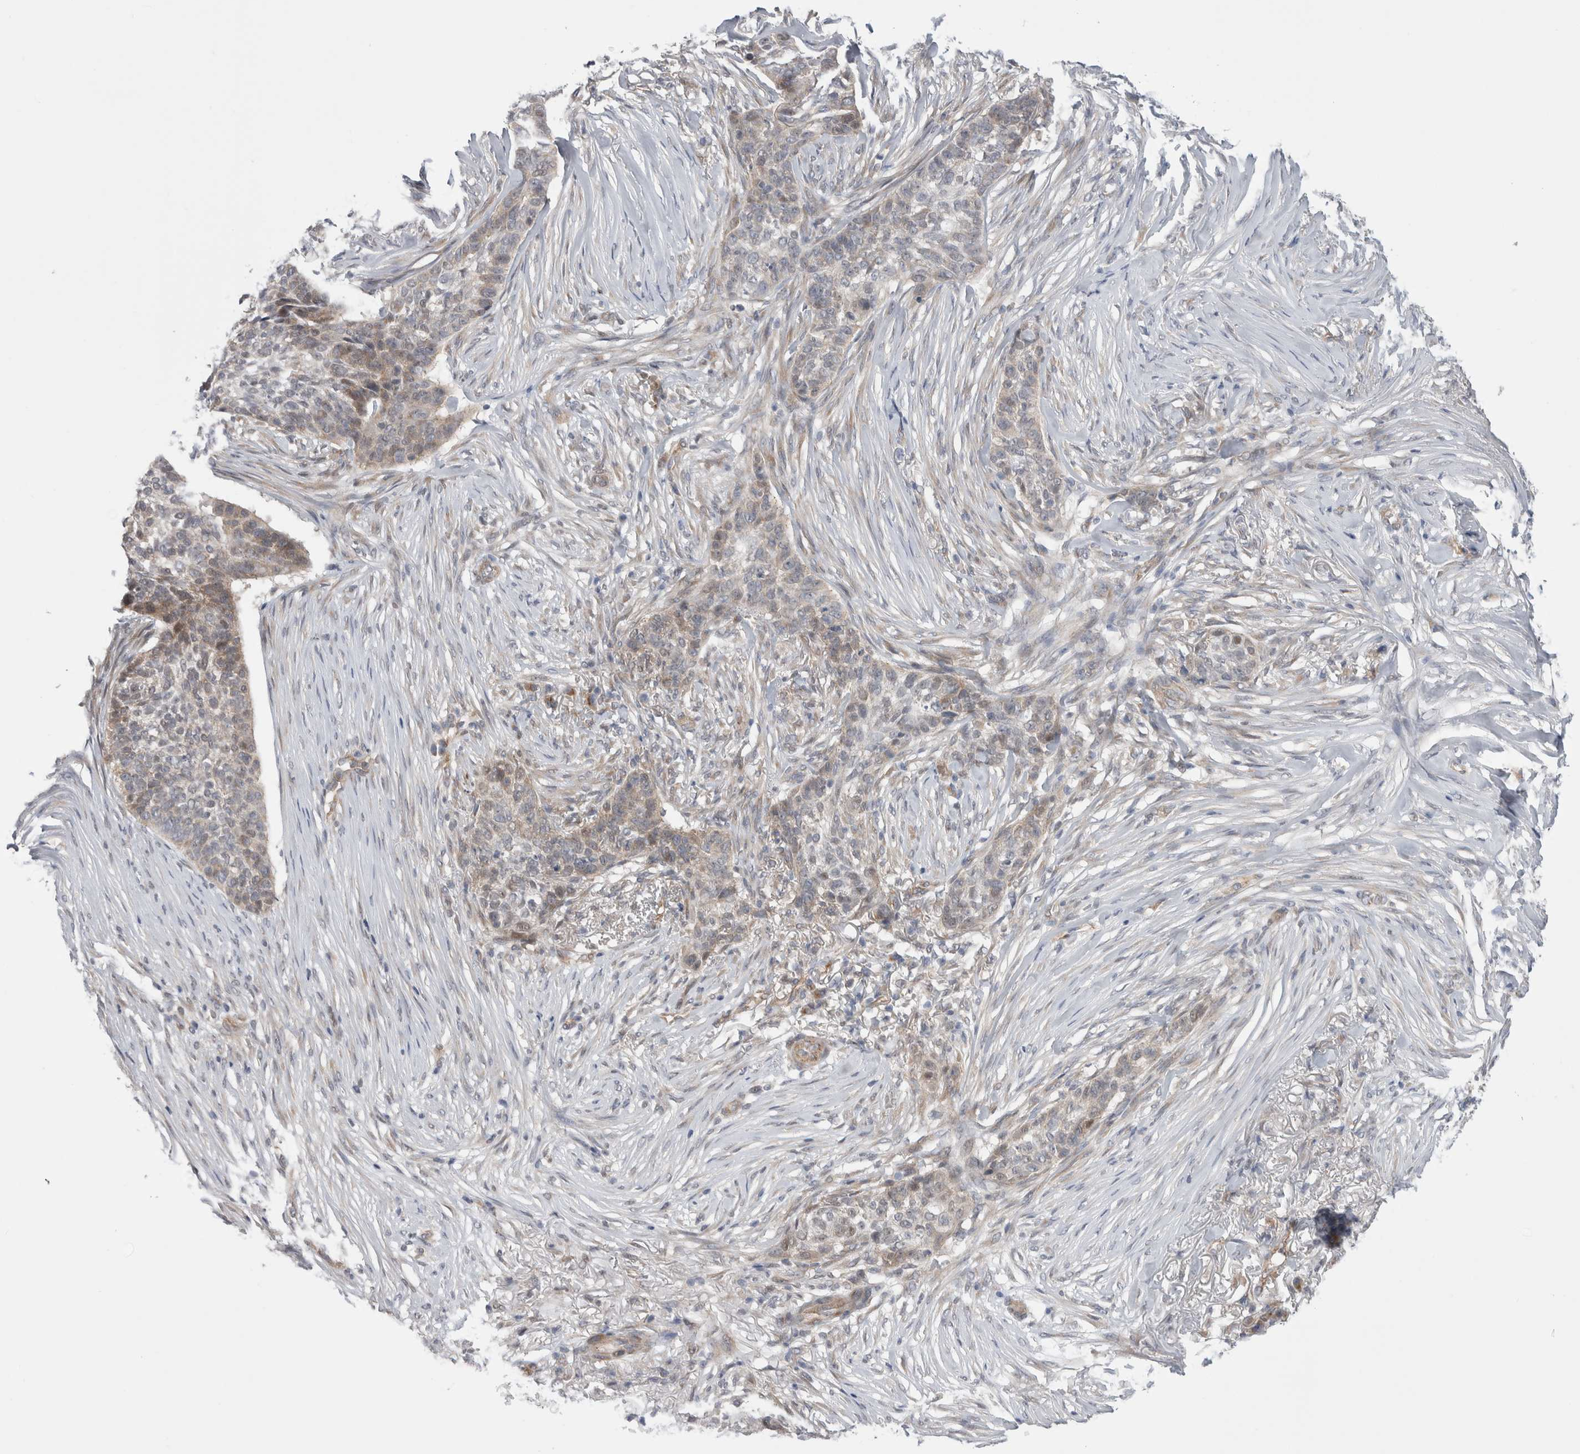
{"staining": {"intensity": "weak", "quantity": "<25%", "location": "cytoplasmic/membranous,nuclear"}, "tissue": "skin cancer", "cell_type": "Tumor cells", "image_type": "cancer", "snomed": [{"axis": "morphology", "description": "Basal cell carcinoma"}, {"axis": "topography", "description": "Skin"}], "caption": "DAB (3,3'-diaminobenzidine) immunohistochemical staining of basal cell carcinoma (skin) displays no significant staining in tumor cells.", "gene": "TAFA5", "patient": {"sex": "male", "age": 85}}